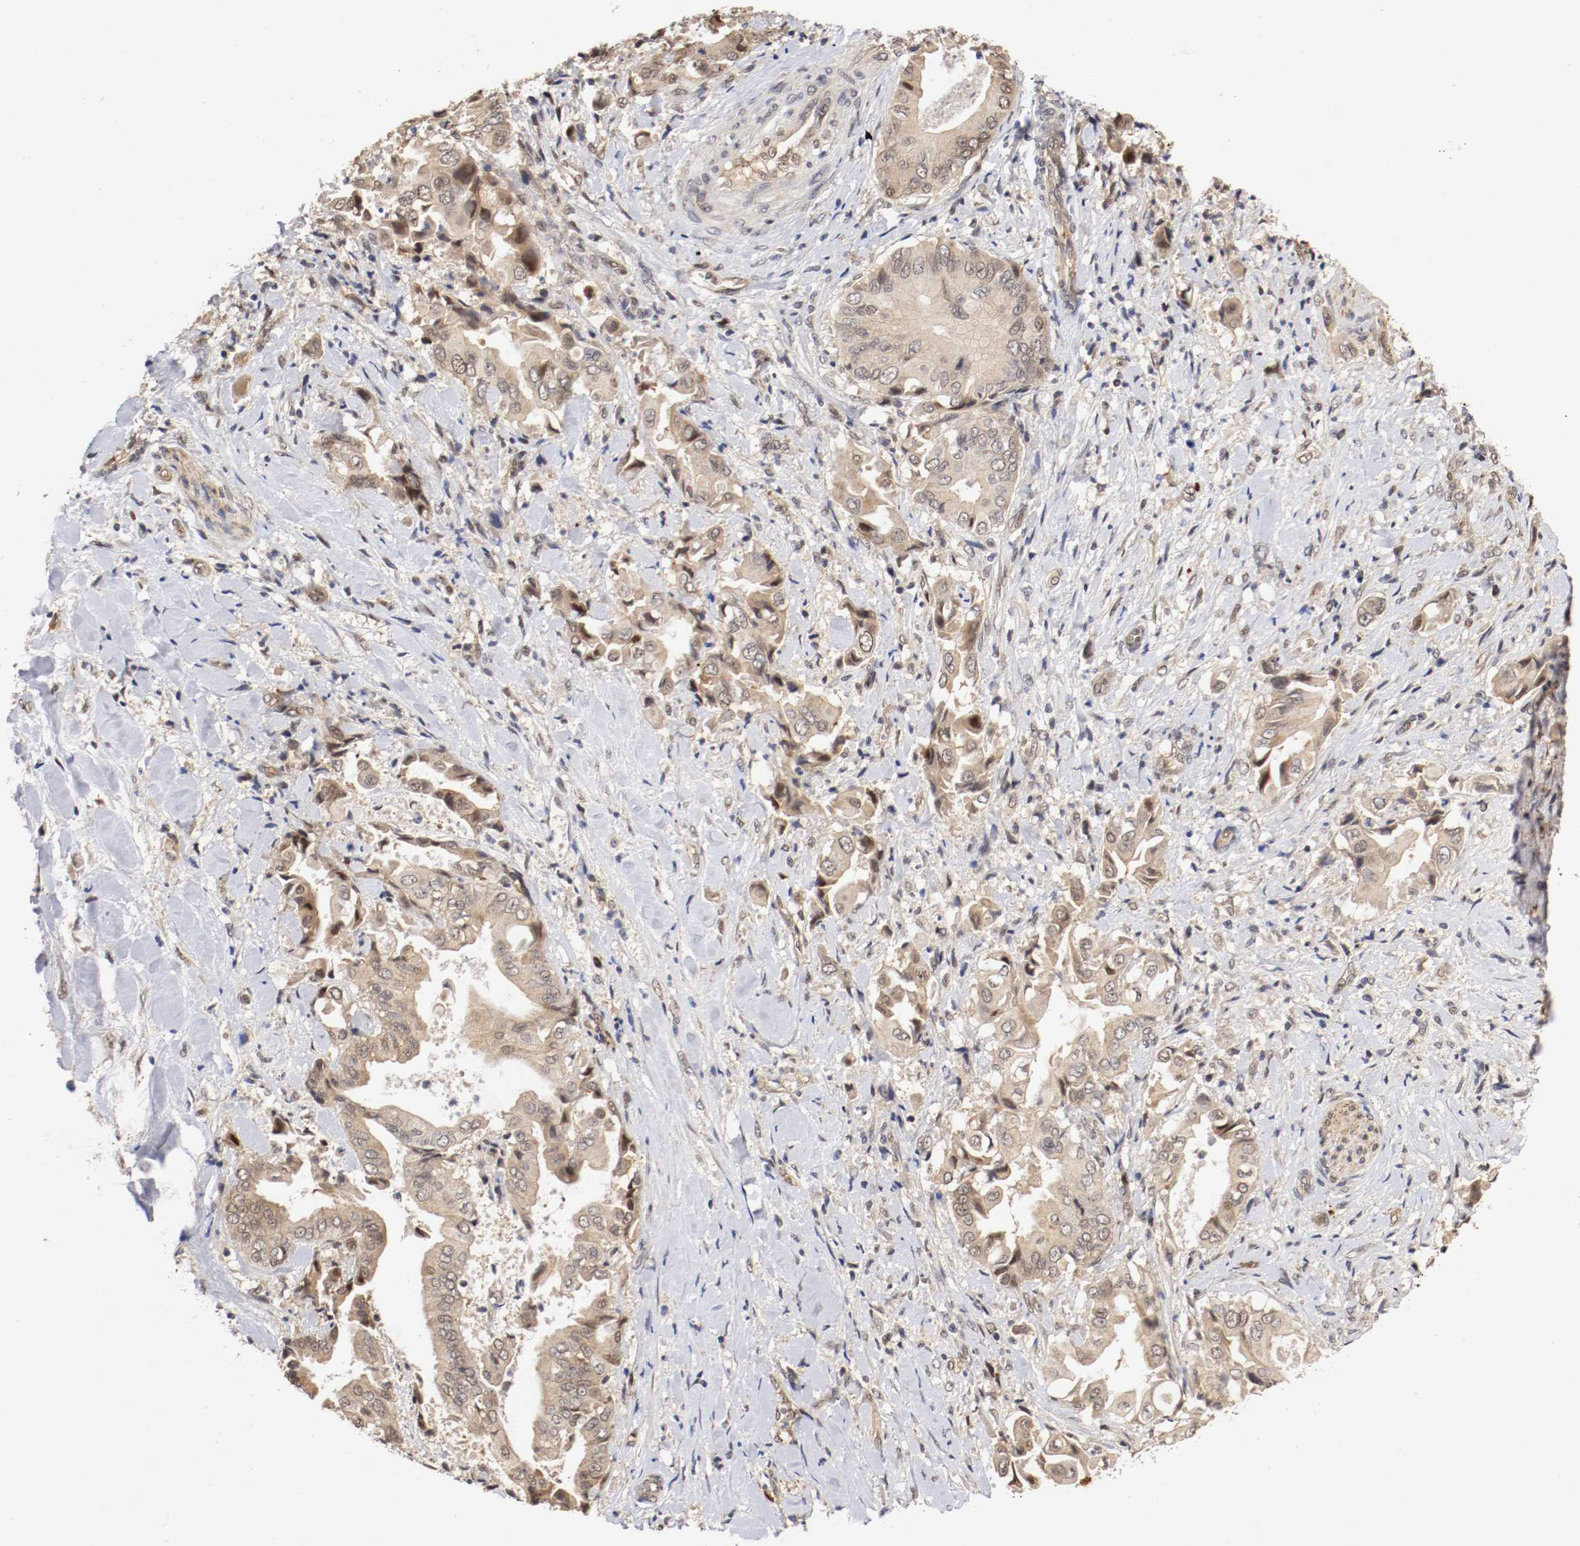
{"staining": {"intensity": "weak", "quantity": ">75%", "location": "cytoplasmic/membranous,nuclear"}, "tissue": "liver cancer", "cell_type": "Tumor cells", "image_type": "cancer", "snomed": [{"axis": "morphology", "description": "Cholangiocarcinoma"}, {"axis": "topography", "description": "Liver"}], "caption": "An immunohistochemistry (IHC) histopathology image of tumor tissue is shown. Protein staining in brown shows weak cytoplasmic/membranous and nuclear positivity in liver cancer (cholangiocarcinoma) within tumor cells.", "gene": "DNMT3B", "patient": {"sex": "male", "age": 58}}